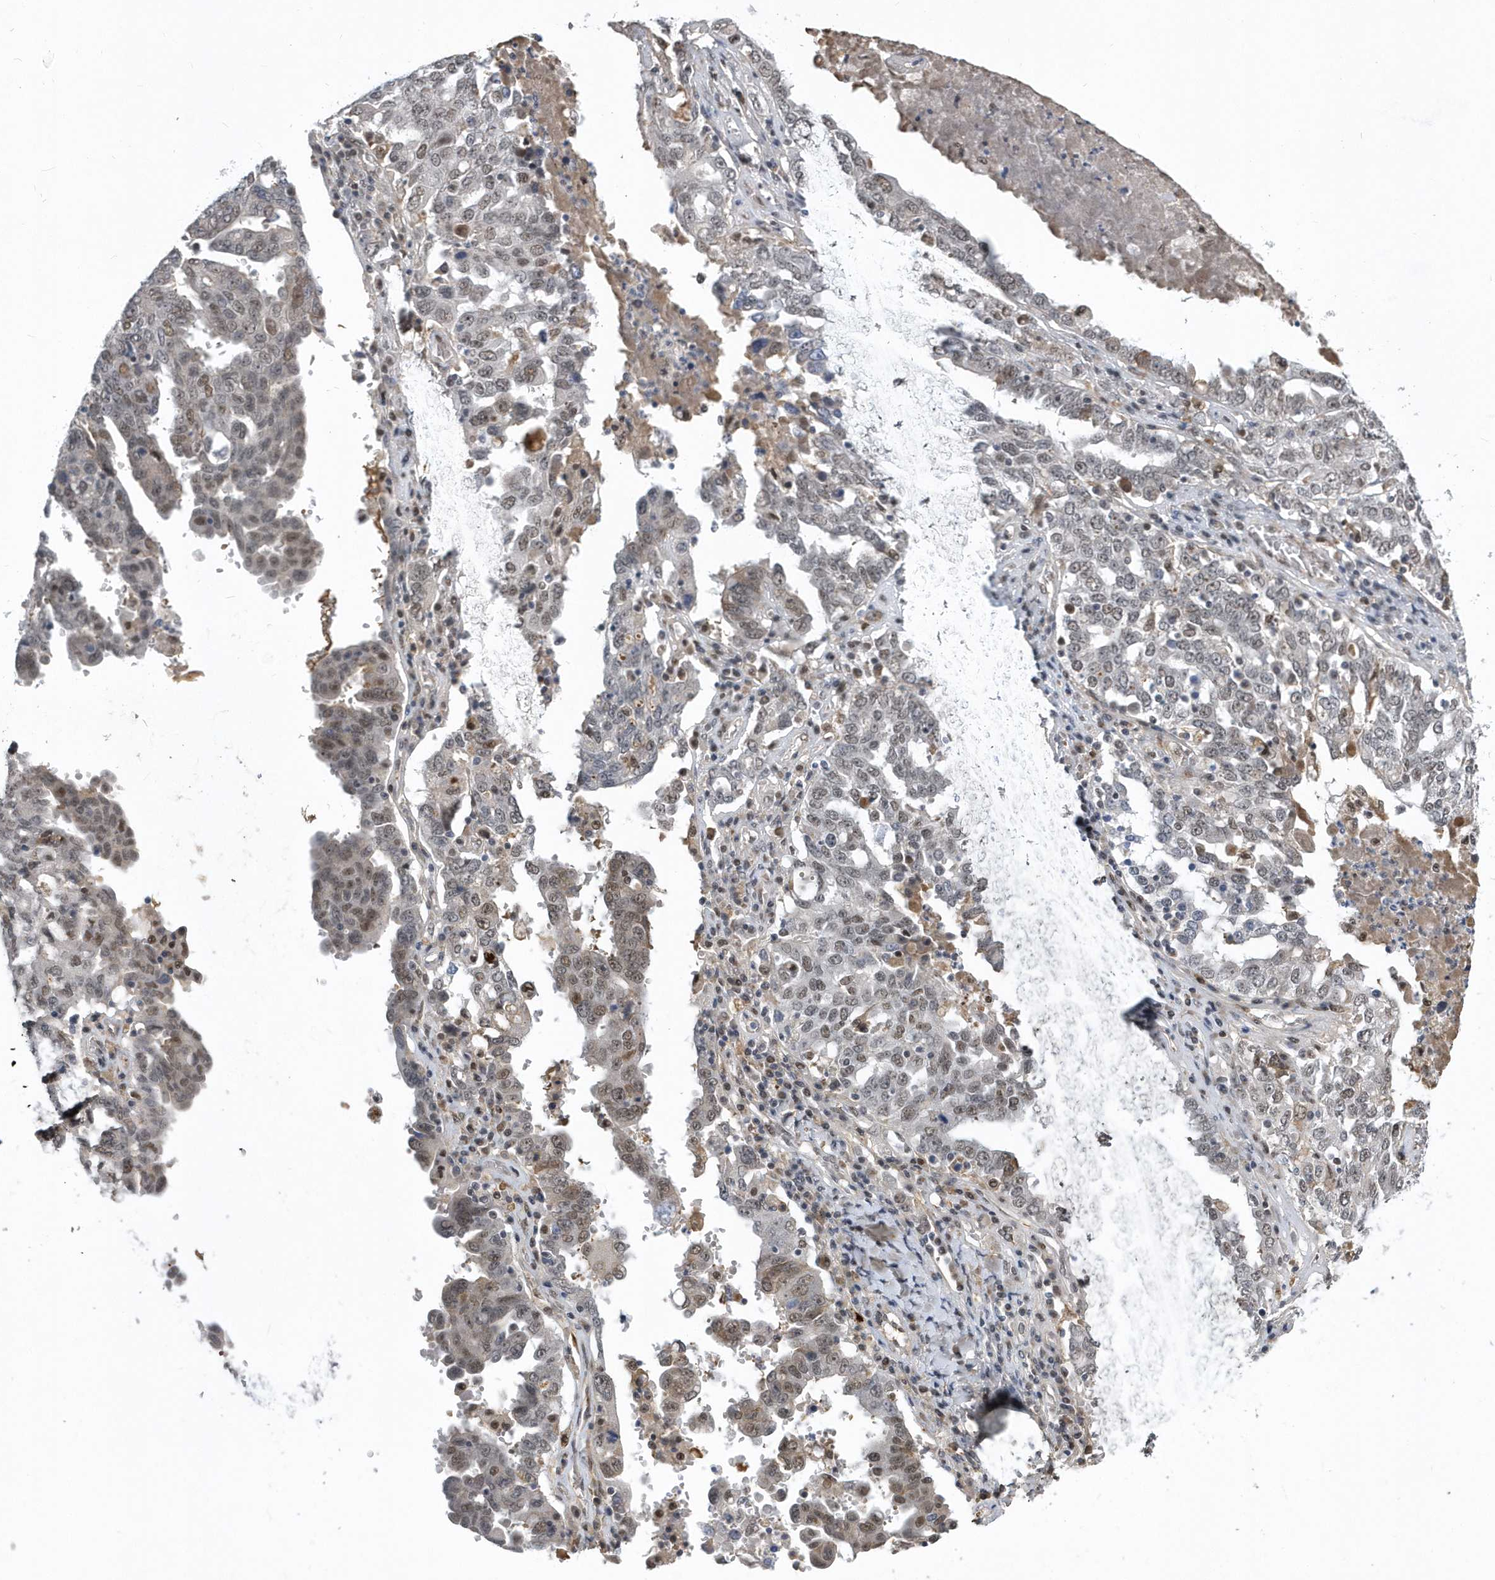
{"staining": {"intensity": "weak", "quantity": "25%-75%", "location": "nuclear"}, "tissue": "ovarian cancer", "cell_type": "Tumor cells", "image_type": "cancer", "snomed": [{"axis": "morphology", "description": "Carcinoma, endometroid"}, {"axis": "topography", "description": "Ovary"}], "caption": "Protein analysis of endometroid carcinoma (ovarian) tissue demonstrates weak nuclear expression in about 25%-75% of tumor cells.", "gene": "FAM217A", "patient": {"sex": "female", "age": 62}}